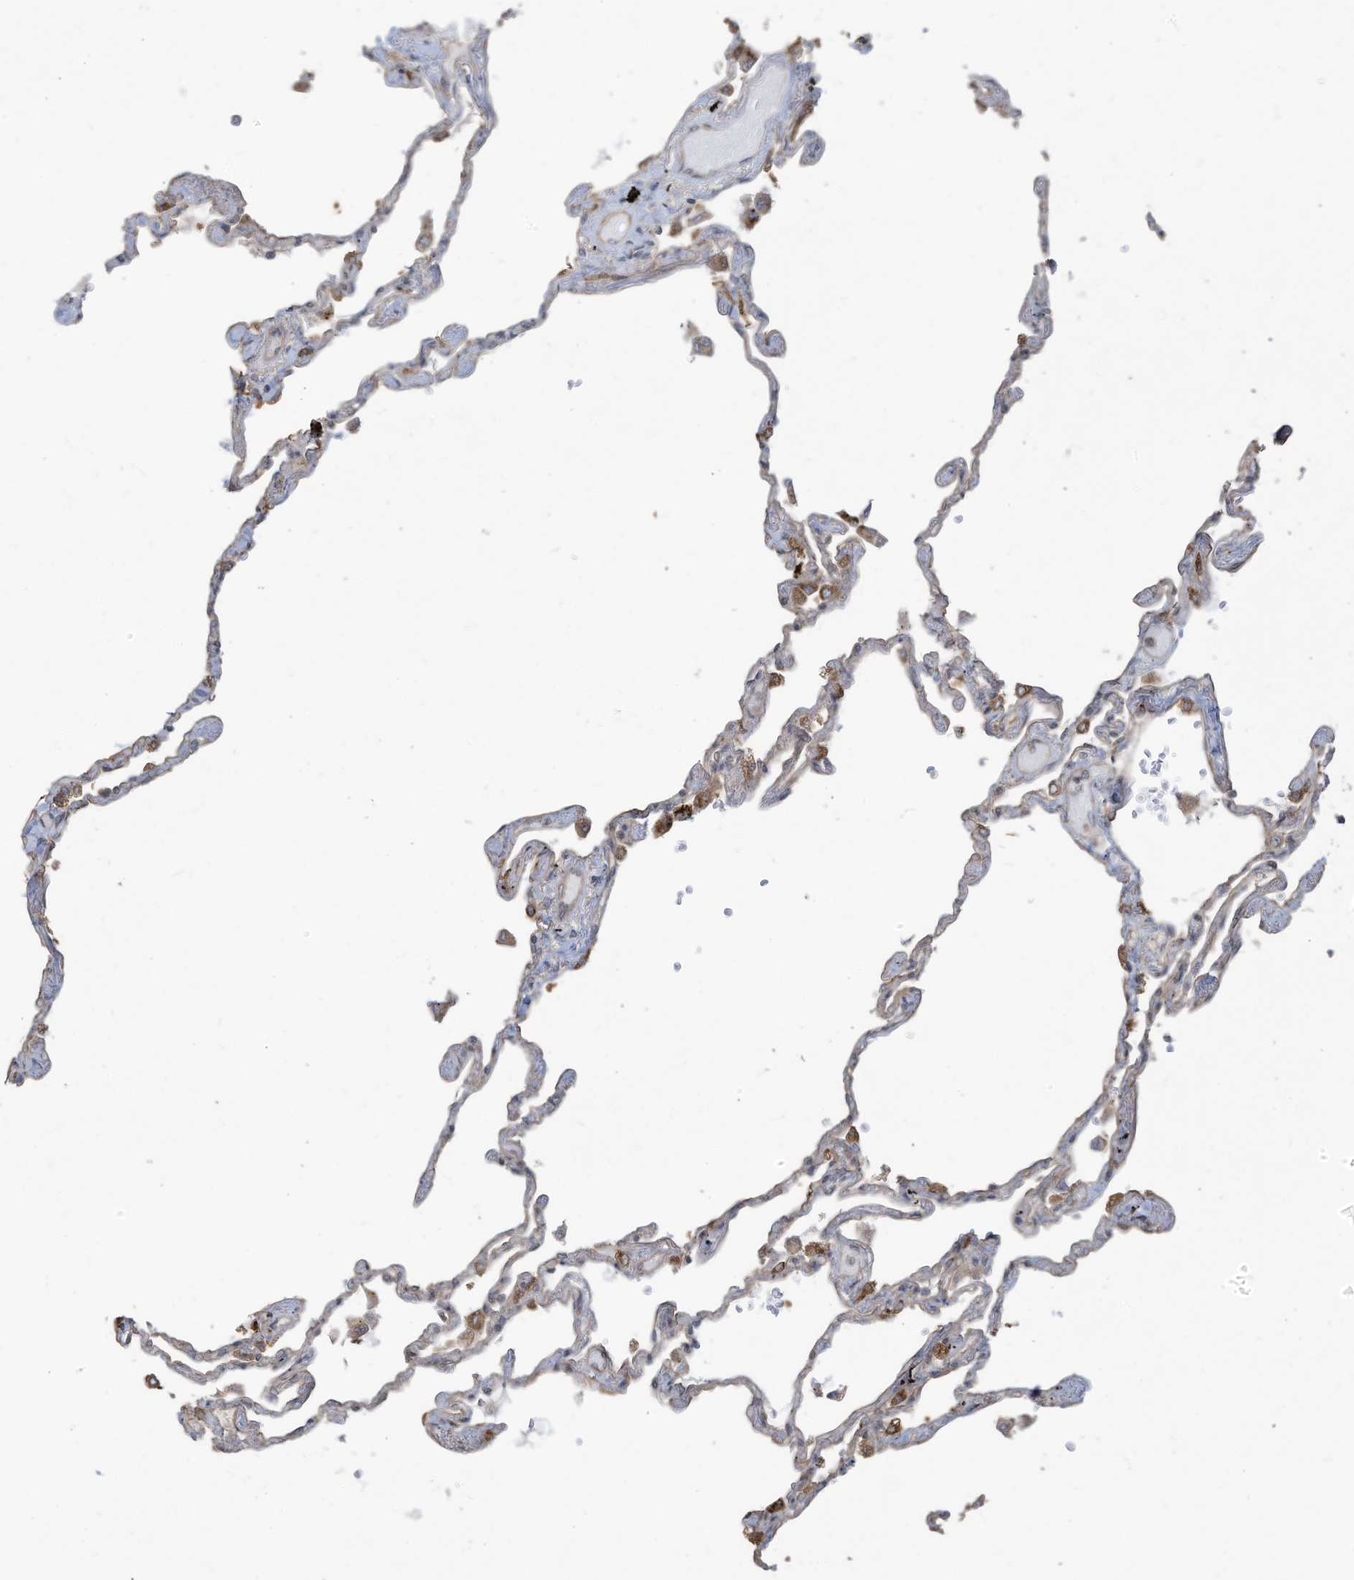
{"staining": {"intensity": "moderate", "quantity": "<25%", "location": "cytoplasmic/membranous"}, "tissue": "lung", "cell_type": "Alveolar cells", "image_type": "normal", "snomed": [{"axis": "morphology", "description": "Normal tissue, NOS"}, {"axis": "topography", "description": "Lung"}], "caption": "Immunohistochemistry photomicrograph of benign lung: human lung stained using IHC shows low levels of moderate protein expression localized specifically in the cytoplasmic/membranous of alveolar cells, appearing as a cytoplasmic/membranous brown color.", "gene": "MAGIX", "patient": {"sex": "female", "age": 67}}